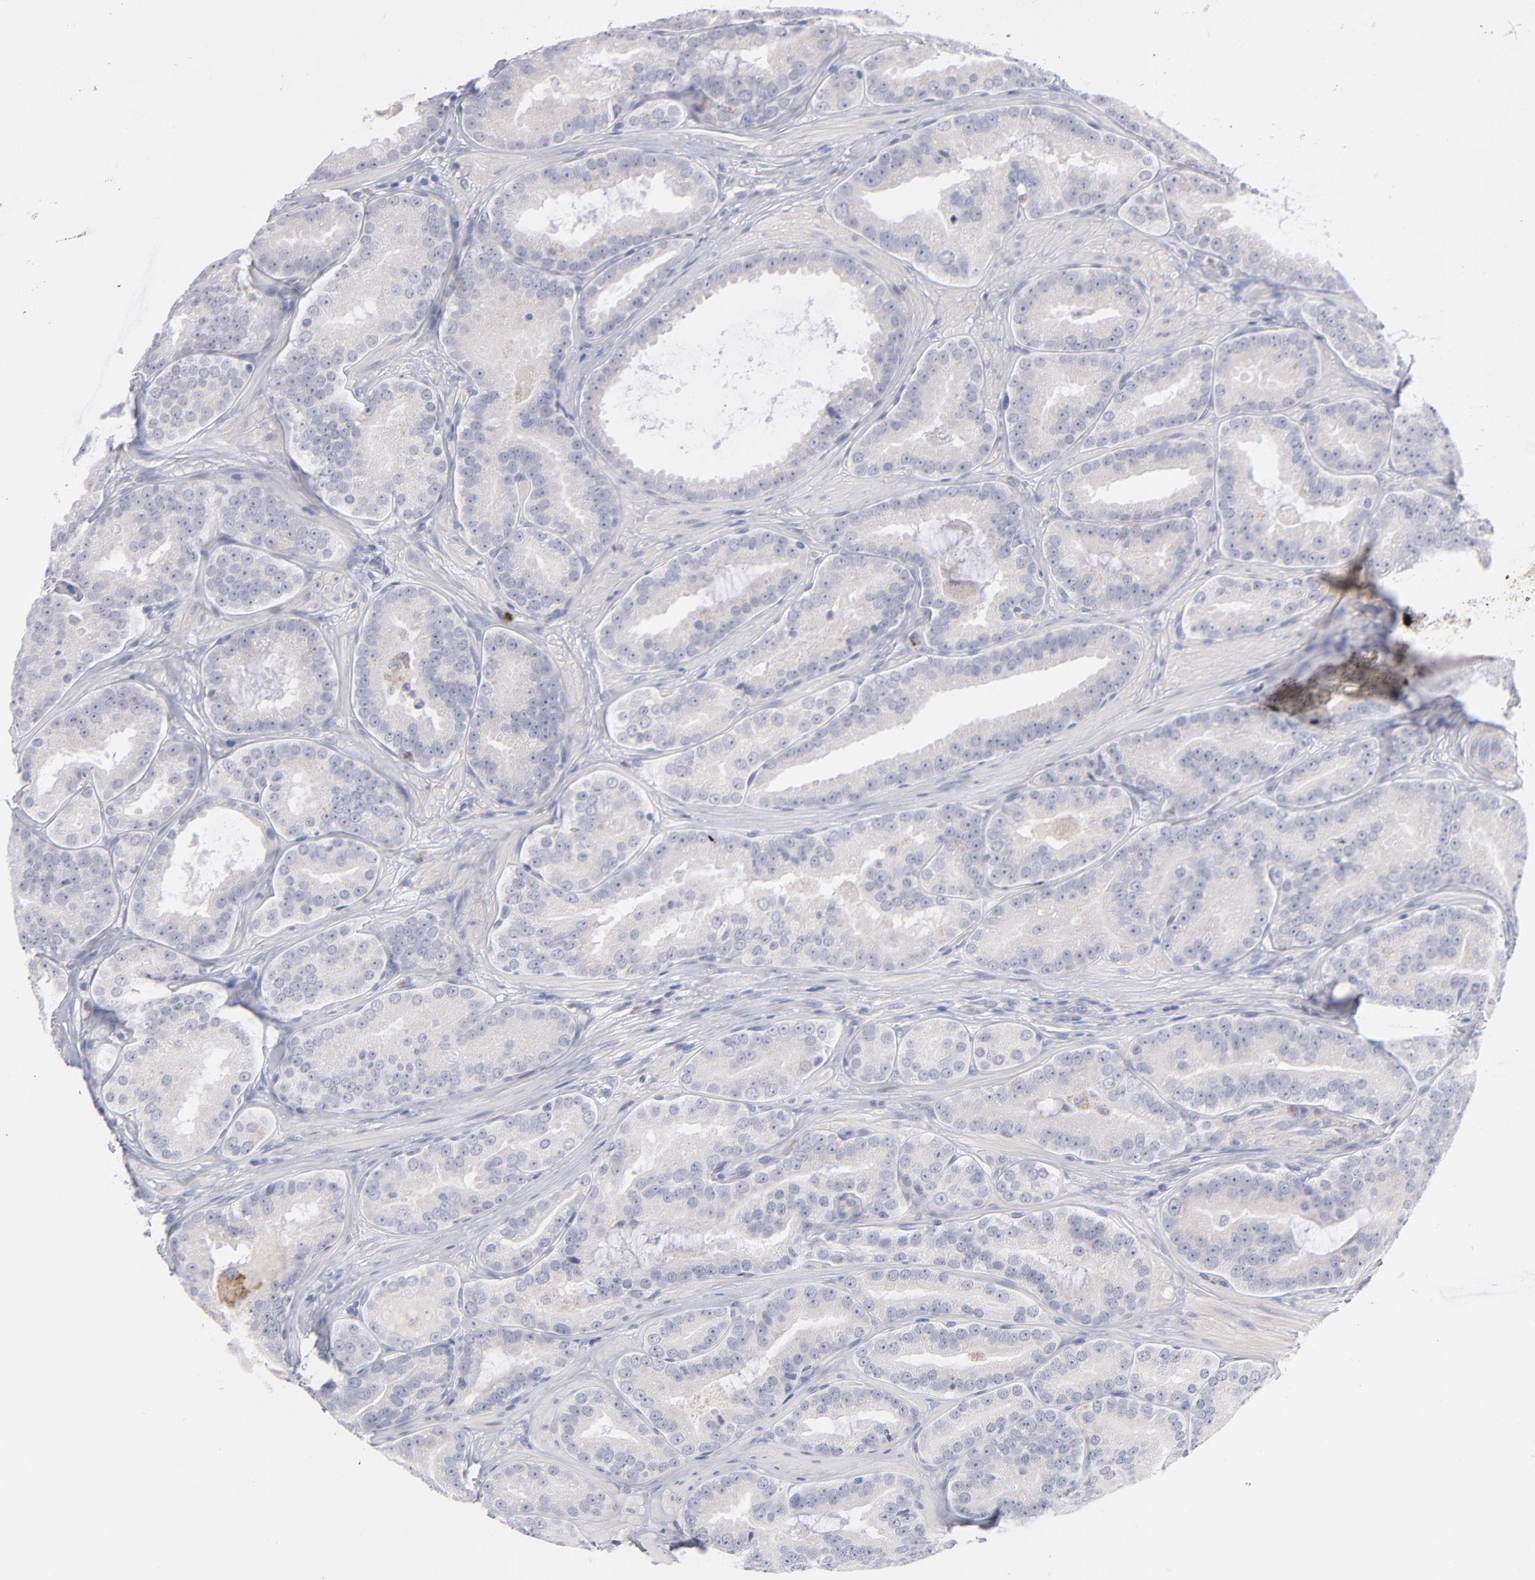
{"staining": {"intensity": "negative", "quantity": "none", "location": "none"}, "tissue": "prostate cancer", "cell_type": "Tumor cells", "image_type": "cancer", "snomed": [{"axis": "morphology", "description": "Adenocarcinoma, Low grade"}, {"axis": "topography", "description": "Prostate"}], "caption": "Human prostate cancer (low-grade adenocarcinoma) stained for a protein using IHC reveals no staining in tumor cells.", "gene": "MTHFD2", "patient": {"sex": "male", "age": 59}}